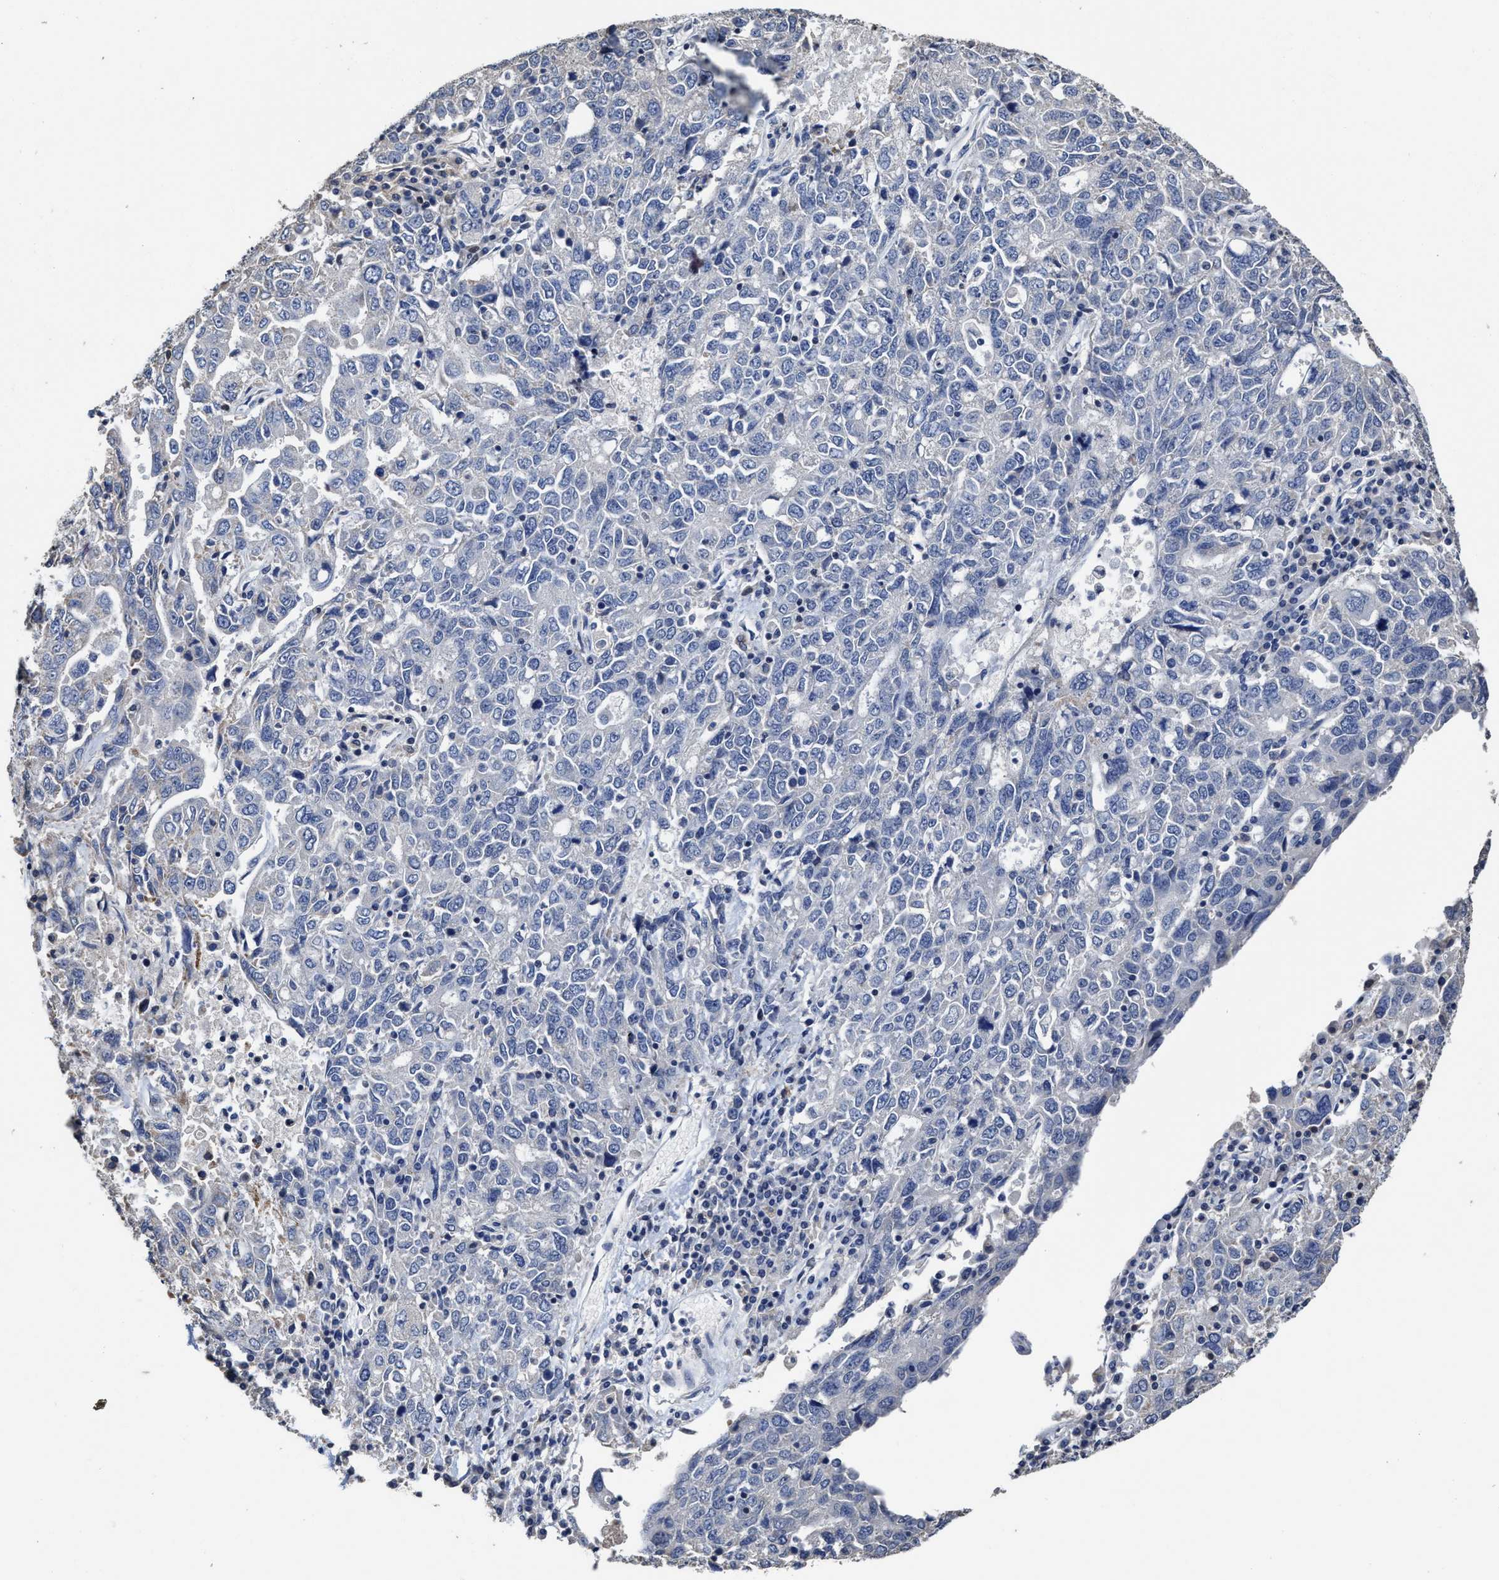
{"staining": {"intensity": "negative", "quantity": "none", "location": "none"}, "tissue": "ovarian cancer", "cell_type": "Tumor cells", "image_type": "cancer", "snomed": [{"axis": "morphology", "description": "Carcinoma, endometroid"}, {"axis": "topography", "description": "Ovary"}], "caption": "Tumor cells are negative for protein expression in human ovarian endometroid carcinoma.", "gene": "ZFAT", "patient": {"sex": "female", "age": 62}}